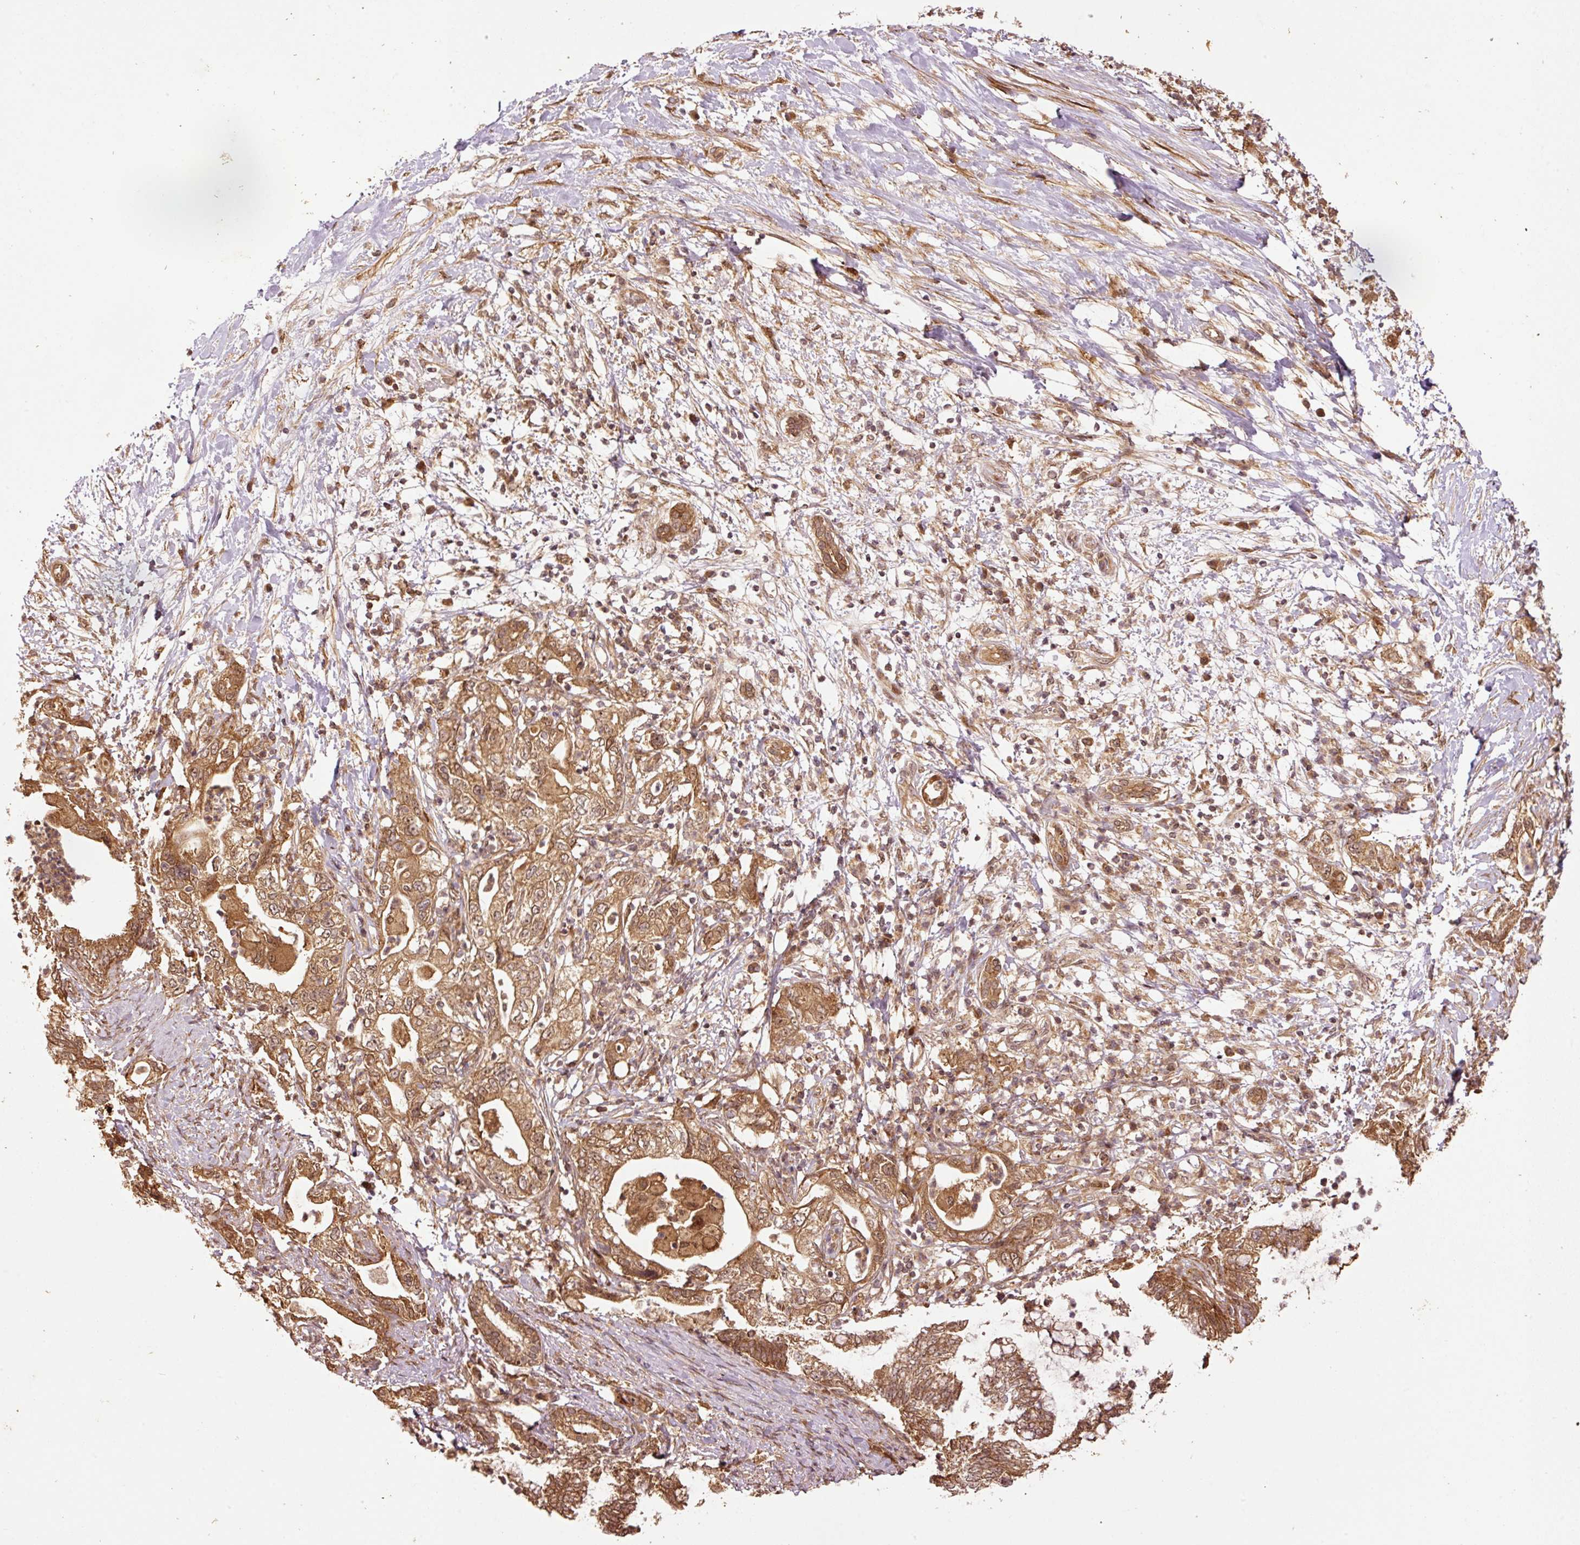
{"staining": {"intensity": "strong", "quantity": ">75%", "location": "cytoplasmic/membranous,nuclear"}, "tissue": "pancreatic cancer", "cell_type": "Tumor cells", "image_type": "cancer", "snomed": [{"axis": "morphology", "description": "Adenocarcinoma, NOS"}, {"axis": "topography", "description": "Pancreas"}], "caption": "IHC photomicrograph of adenocarcinoma (pancreatic) stained for a protein (brown), which demonstrates high levels of strong cytoplasmic/membranous and nuclear positivity in about >75% of tumor cells.", "gene": "OXER1", "patient": {"sex": "female", "age": 73}}